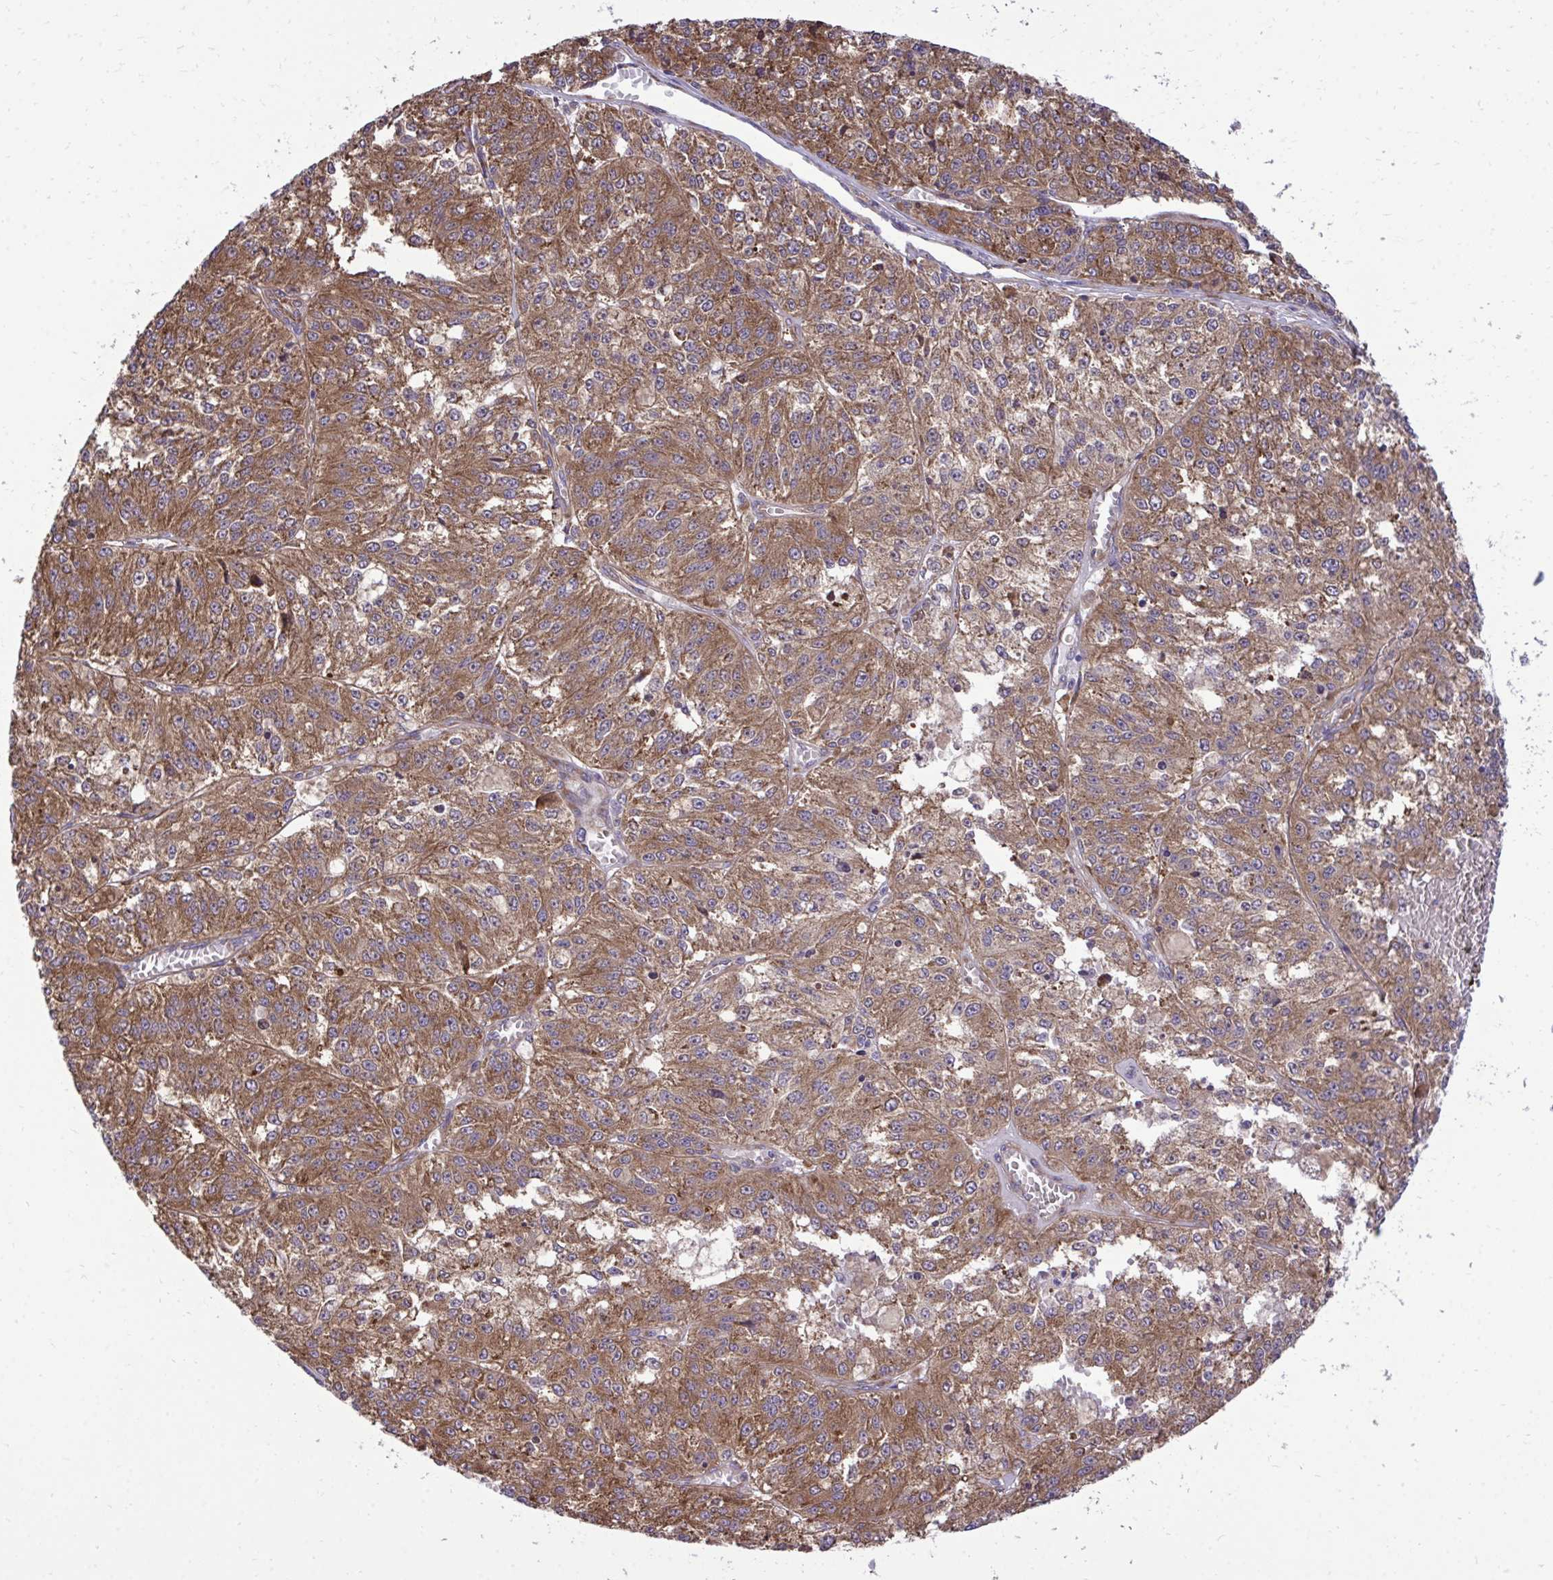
{"staining": {"intensity": "moderate", "quantity": ">75%", "location": "cytoplasmic/membranous"}, "tissue": "melanoma", "cell_type": "Tumor cells", "image_type": "cancer", "snomed": [{"axis": "morphology", "description": "Malignant melanoma, Metastatic site"}, {"axis": "topography", "description": "Lymph node"}], "caption": "Immunohistochemistry (IHC) (DAB (3,3'-diaminobenzidine)) staining of human melanoma displays moderate cytoplasmic/membranous protein expression in approximately >75% of tumor cells. (IHC, brightfield microscopy, high magnification).", "gene": "RPS15", "patient": {"sex": "female", "age": 64}}